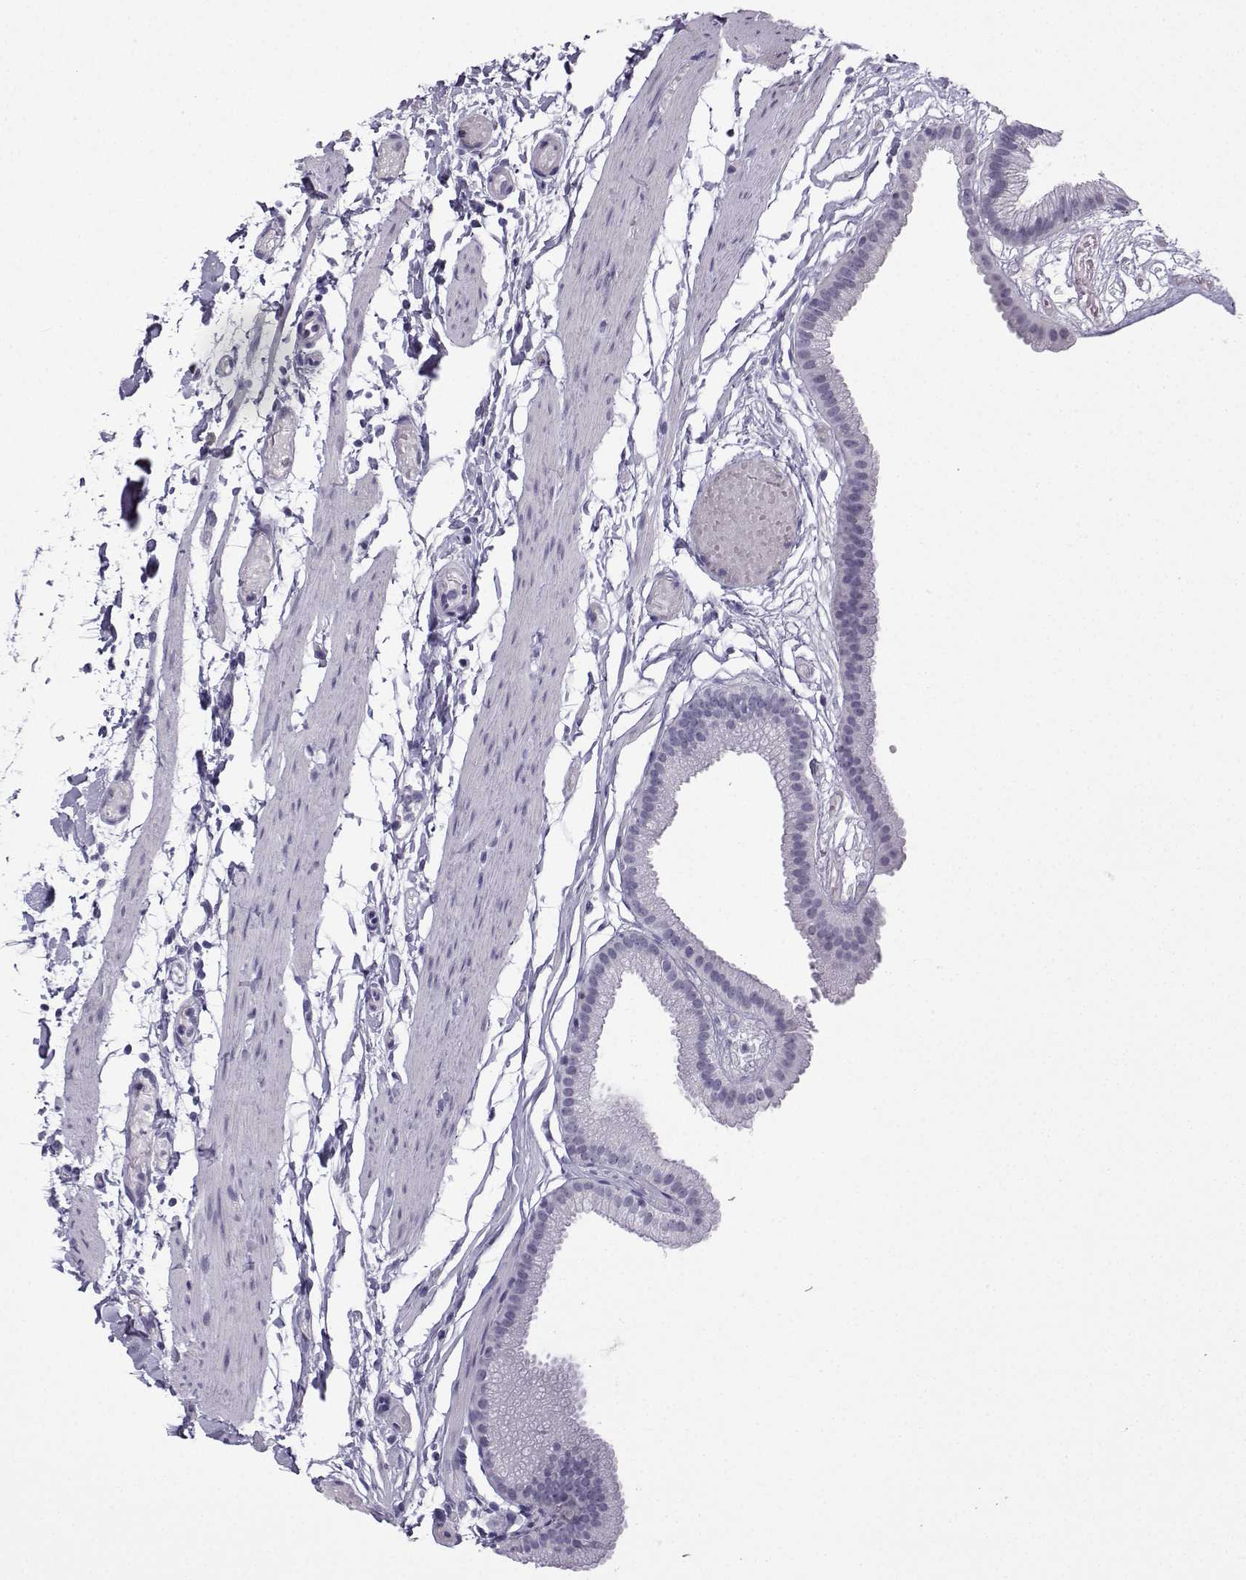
{"staining": {"intensity": "negative", "quantity": "none", "location": "none"}, "tissue": "gallbladder", "cell_type": "Glandular cells", "image_type": "normal", "snomed": [{"axis": "morphology", "description": "Normal tissue, NOS"}, {"axis": "topography", "description": "Gallbladder"}], "caption": "The IHC histopathology image has no significant staining in glandular cells of gallbladder. Nuclei are stained in blue.", "gene": "MRGBP", "patient": {"sex": "female", "age": 45}}